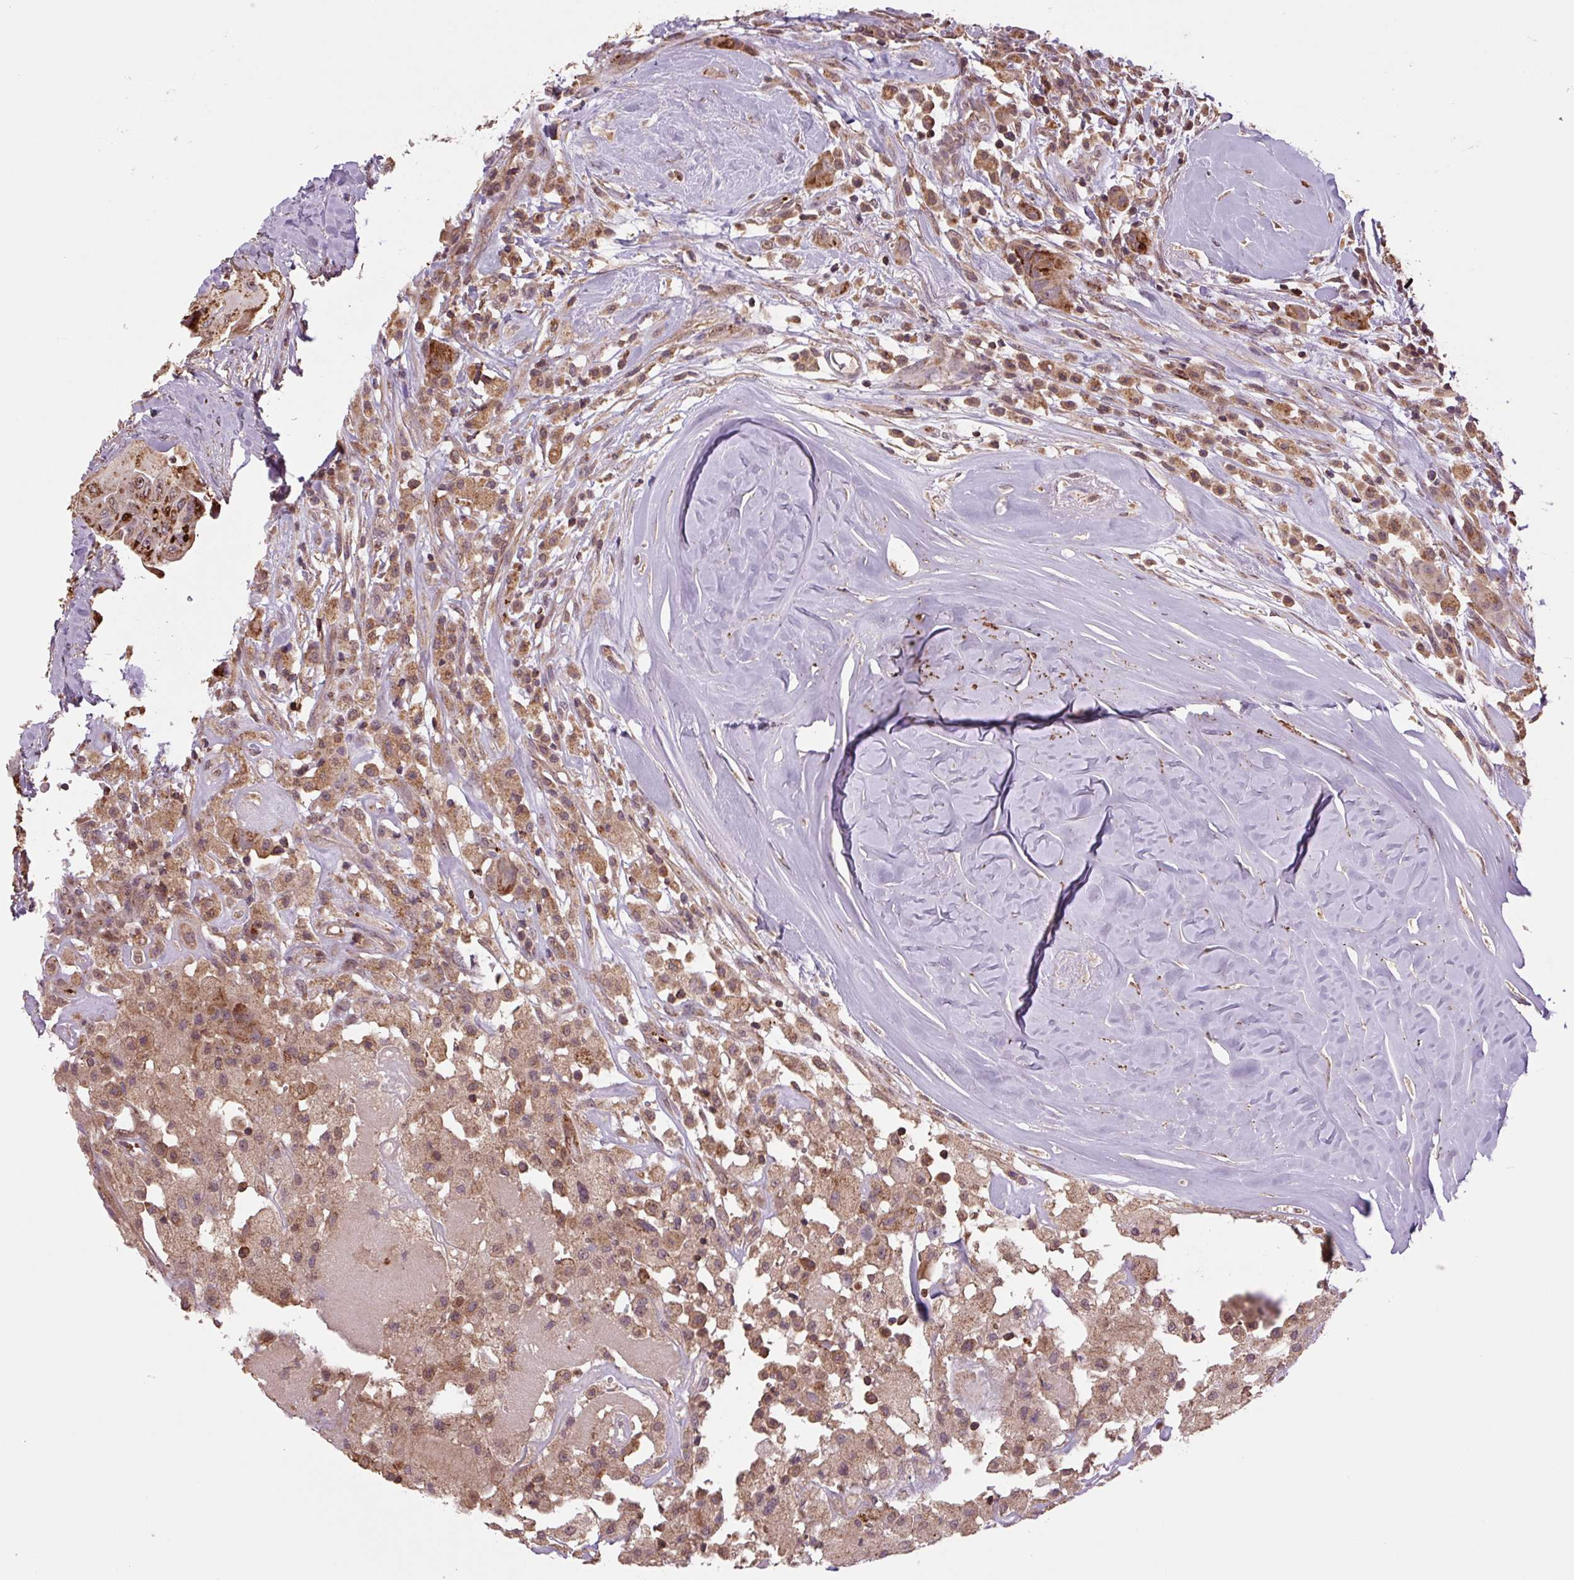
{"staining": {"intensity": "strong", "quantity": ">75%", "location": "cytoplasmic/membranous"}, "tissue": "thyroid cancer", "cell_type": "Tumor cells", "image_type": "cancer", "snomed": [{"axis": "morphology", "description": "Normal tissue, NOS"}, {"axis": "morphology", "description": "Papillary adenocarcinoma, NOS"}, {"axis": "topography", "description": "Thyroid gland"}], "caption": "A high amount of strong cytoplasmic/membranous expression is present in about >75% of tumor cells in thyroid cancer (papillary adenocarcinoma) tissue.", "gene": "TMEM160", "patient": {"sex": "female", "age": 59}}